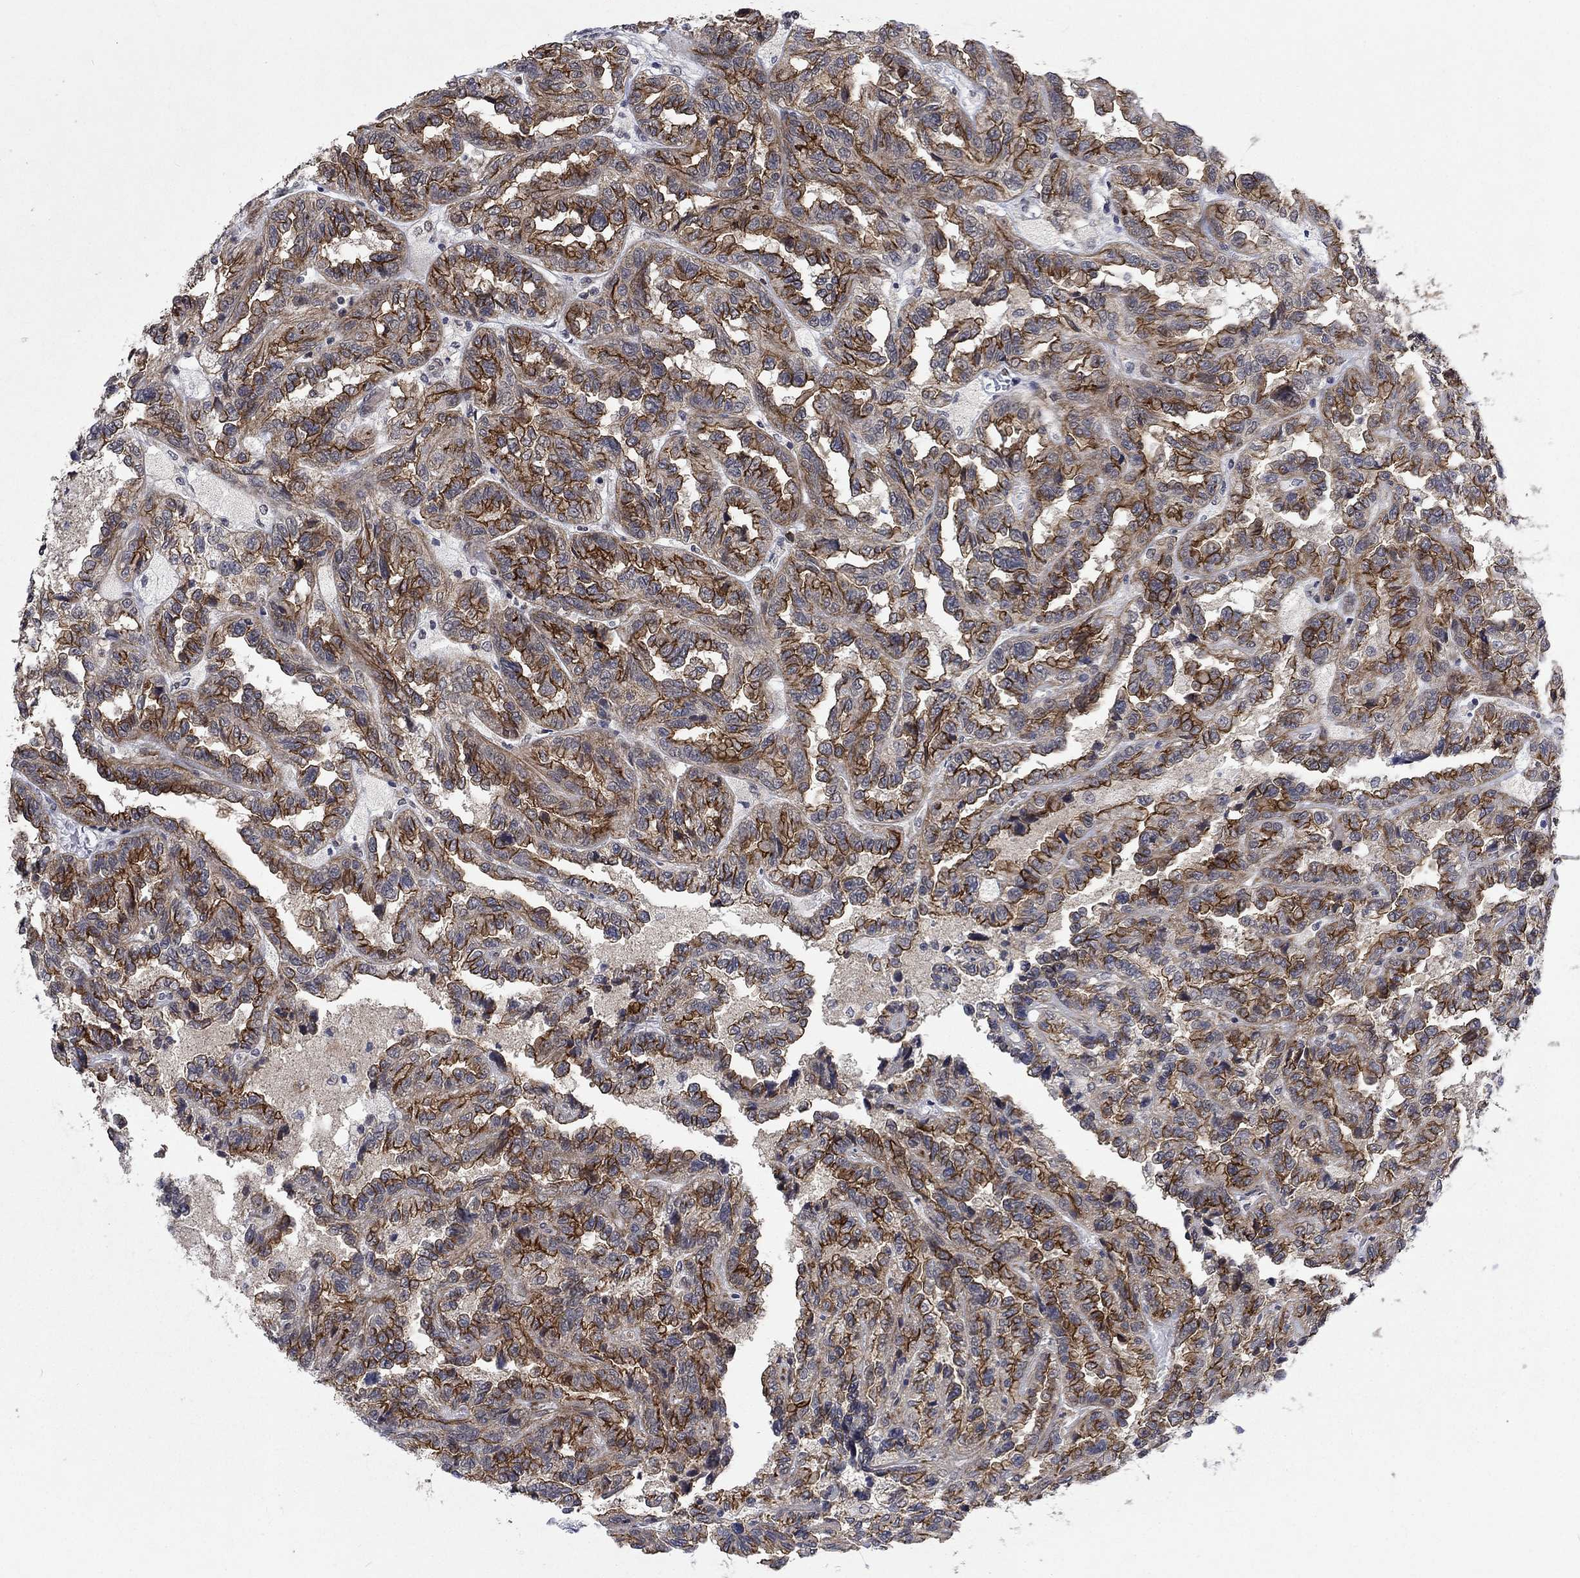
{"staining": {"intensity": "strong", "quantity": ">75%", "location": "cytoplasmic/membranous"}, "tissue": "renal cancer", "cell_type": "Tumor cells", "image_type": "cancer", "snomed": [{"axis": "morphology", "description": "Adenocarcinoma, NOS"}, {"axis": "topography", "description": "Kidney"}], "caption": "An immunohistochemistry (IHC) micrograph of tumor tissue is shown. Protein staining in brown labels strong cytoplasmic/membranous positivity in adenocarcinoma (renal) within tumor cells. (Stains: DAB in brown, nuclei in blue, Microscopy: brightfield microscopy at high magnification).", "gene": "PPP1R9A", "patient": {"sex": "male", "age": 79}}